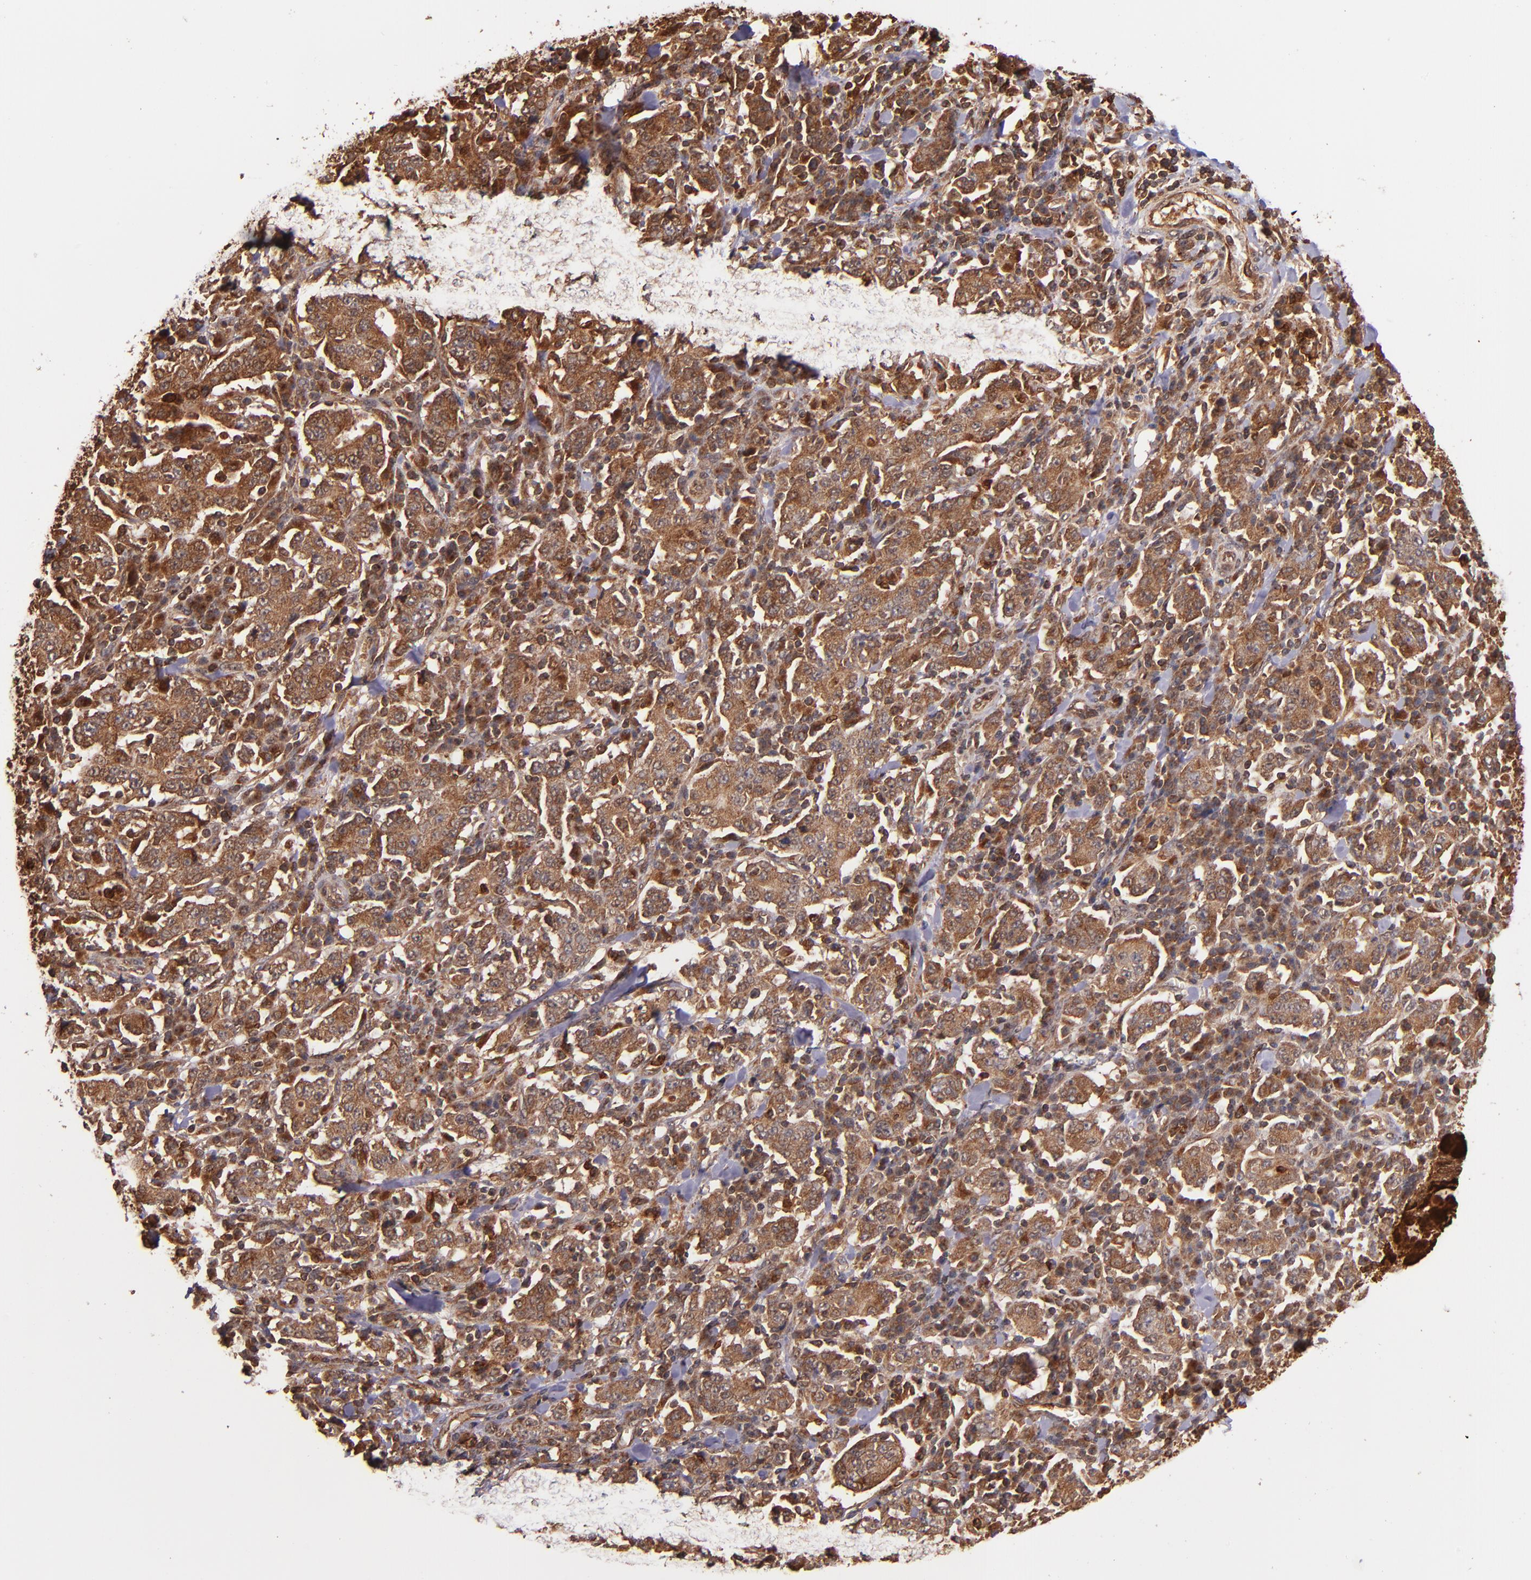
{"staining": {"intensity": "strong", "quantity": ">75%", "location": "cytoplasmic/membranous"}, "tissue": "stomach cancer", "cell_type": "Tumor cells", "image_type": "cancer", "snomed": [{"axis": "morphology", "description": "Normal tissue, NOS"}, {"axis": "morphology", "description": "Adenocarcinoma, NOS"}, {"axis": "topography", "description": "Stomach, upper"}, {"axis": "topography", "description": "Stomach"}], "caption": "Immunohistochemistry of human stomach cancer (adenocarcinoma) reveals high levels of strong cytoplasmic/membranous staining in about >75% of tumor cells.", "gene": "STX8", "patient": {"sex": "male", "age": 59}}